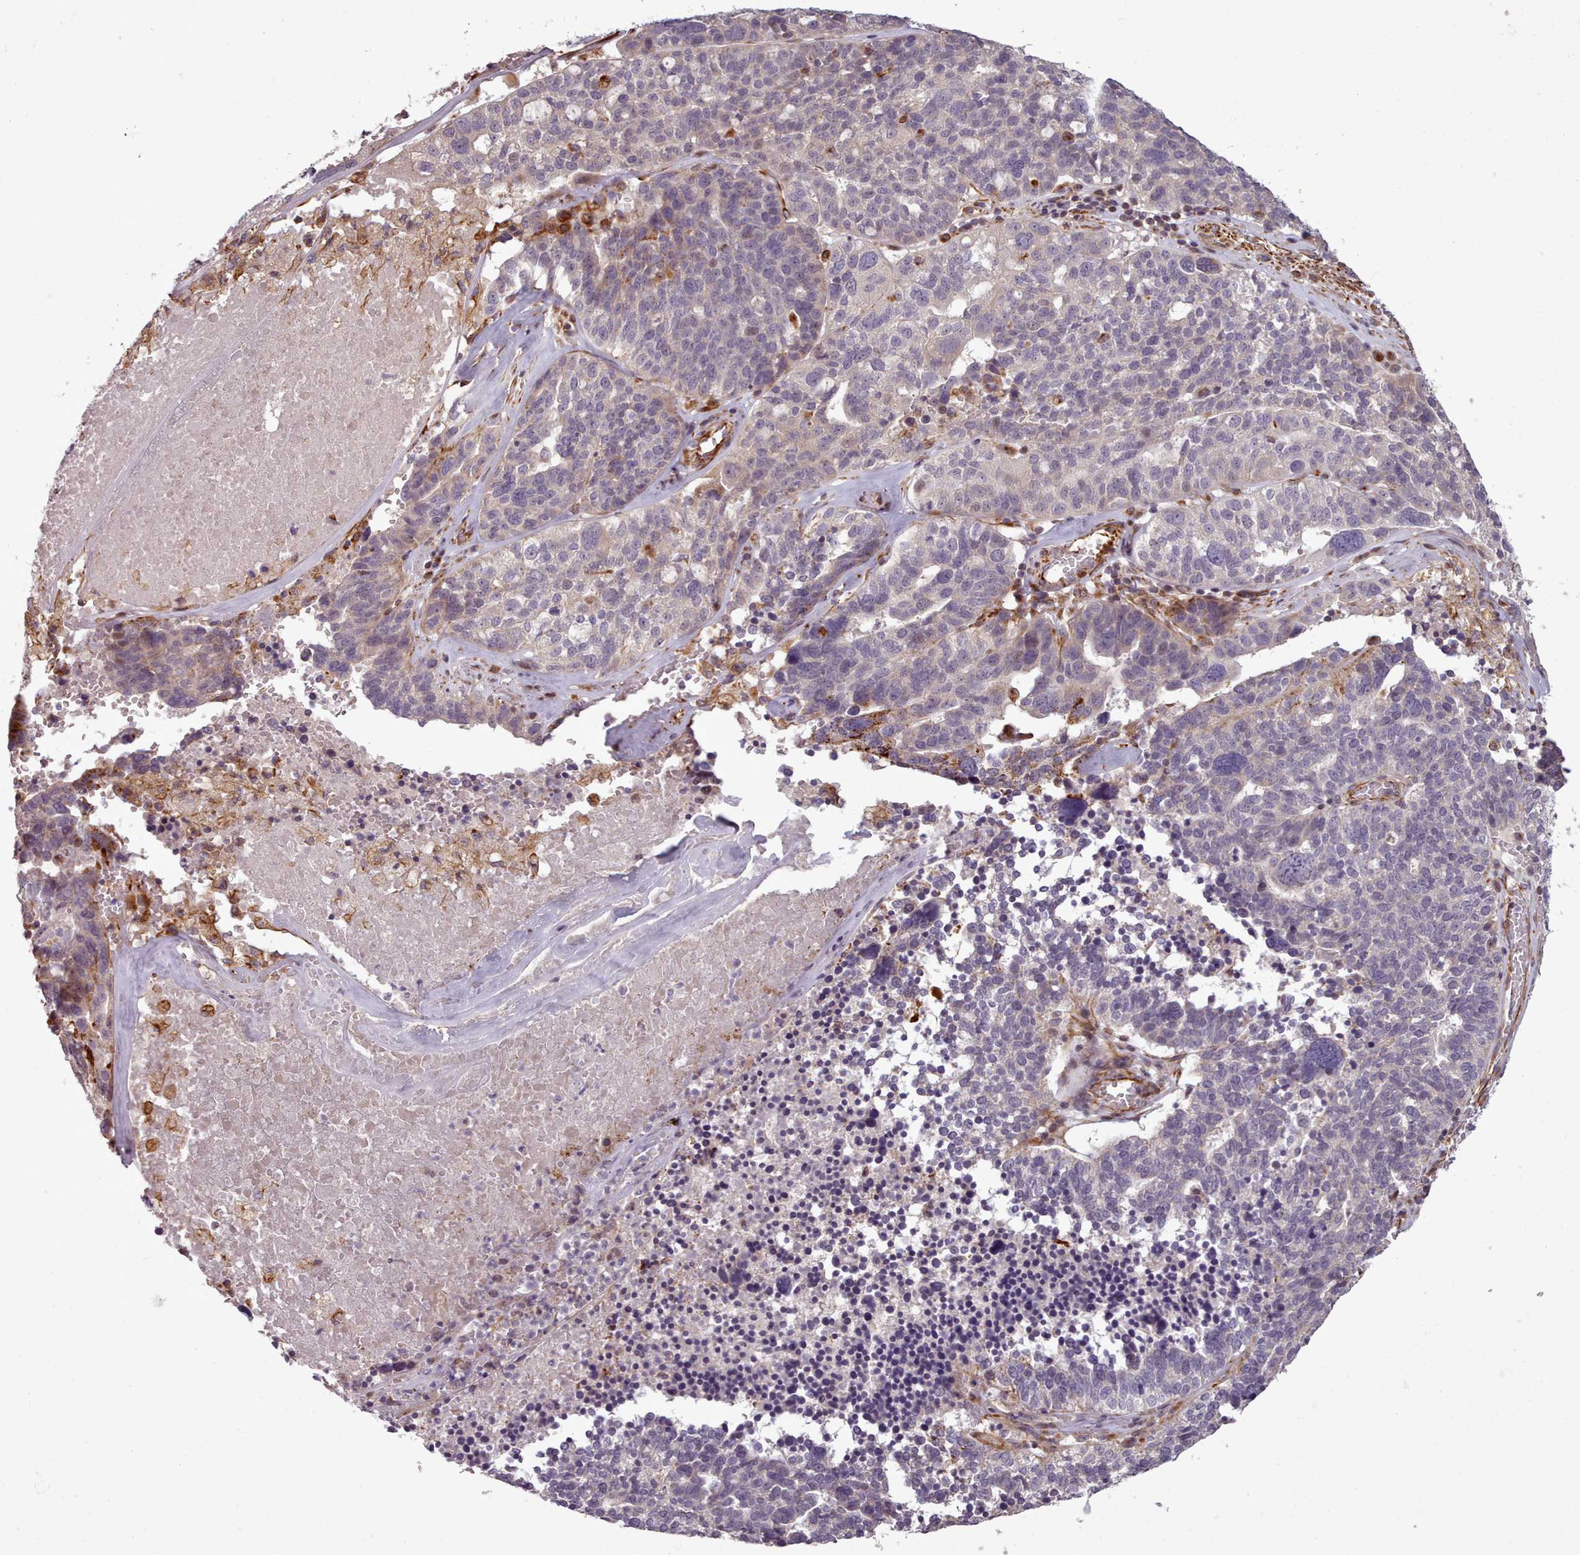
{"staining": {"intensity": "weak", "quantity": "<25%", "location": "nuclear"}, "tissue": "ovarian cancer", "cell_type": "Tumor cells", "image_type": "cancer", "snomed": [{"axis": "morphology", "description": "Cystadenocarcinoma, serous, NOS"}, {"axis": "topography", "description": "Ovary"}], "caption": "Immunohistochemical staining of ovarian serous cystadenocarcinoma reveals no significant expression in tumor cells.", "gene": "GBGT1", "patient": {"sex": "female", "age": 59}}